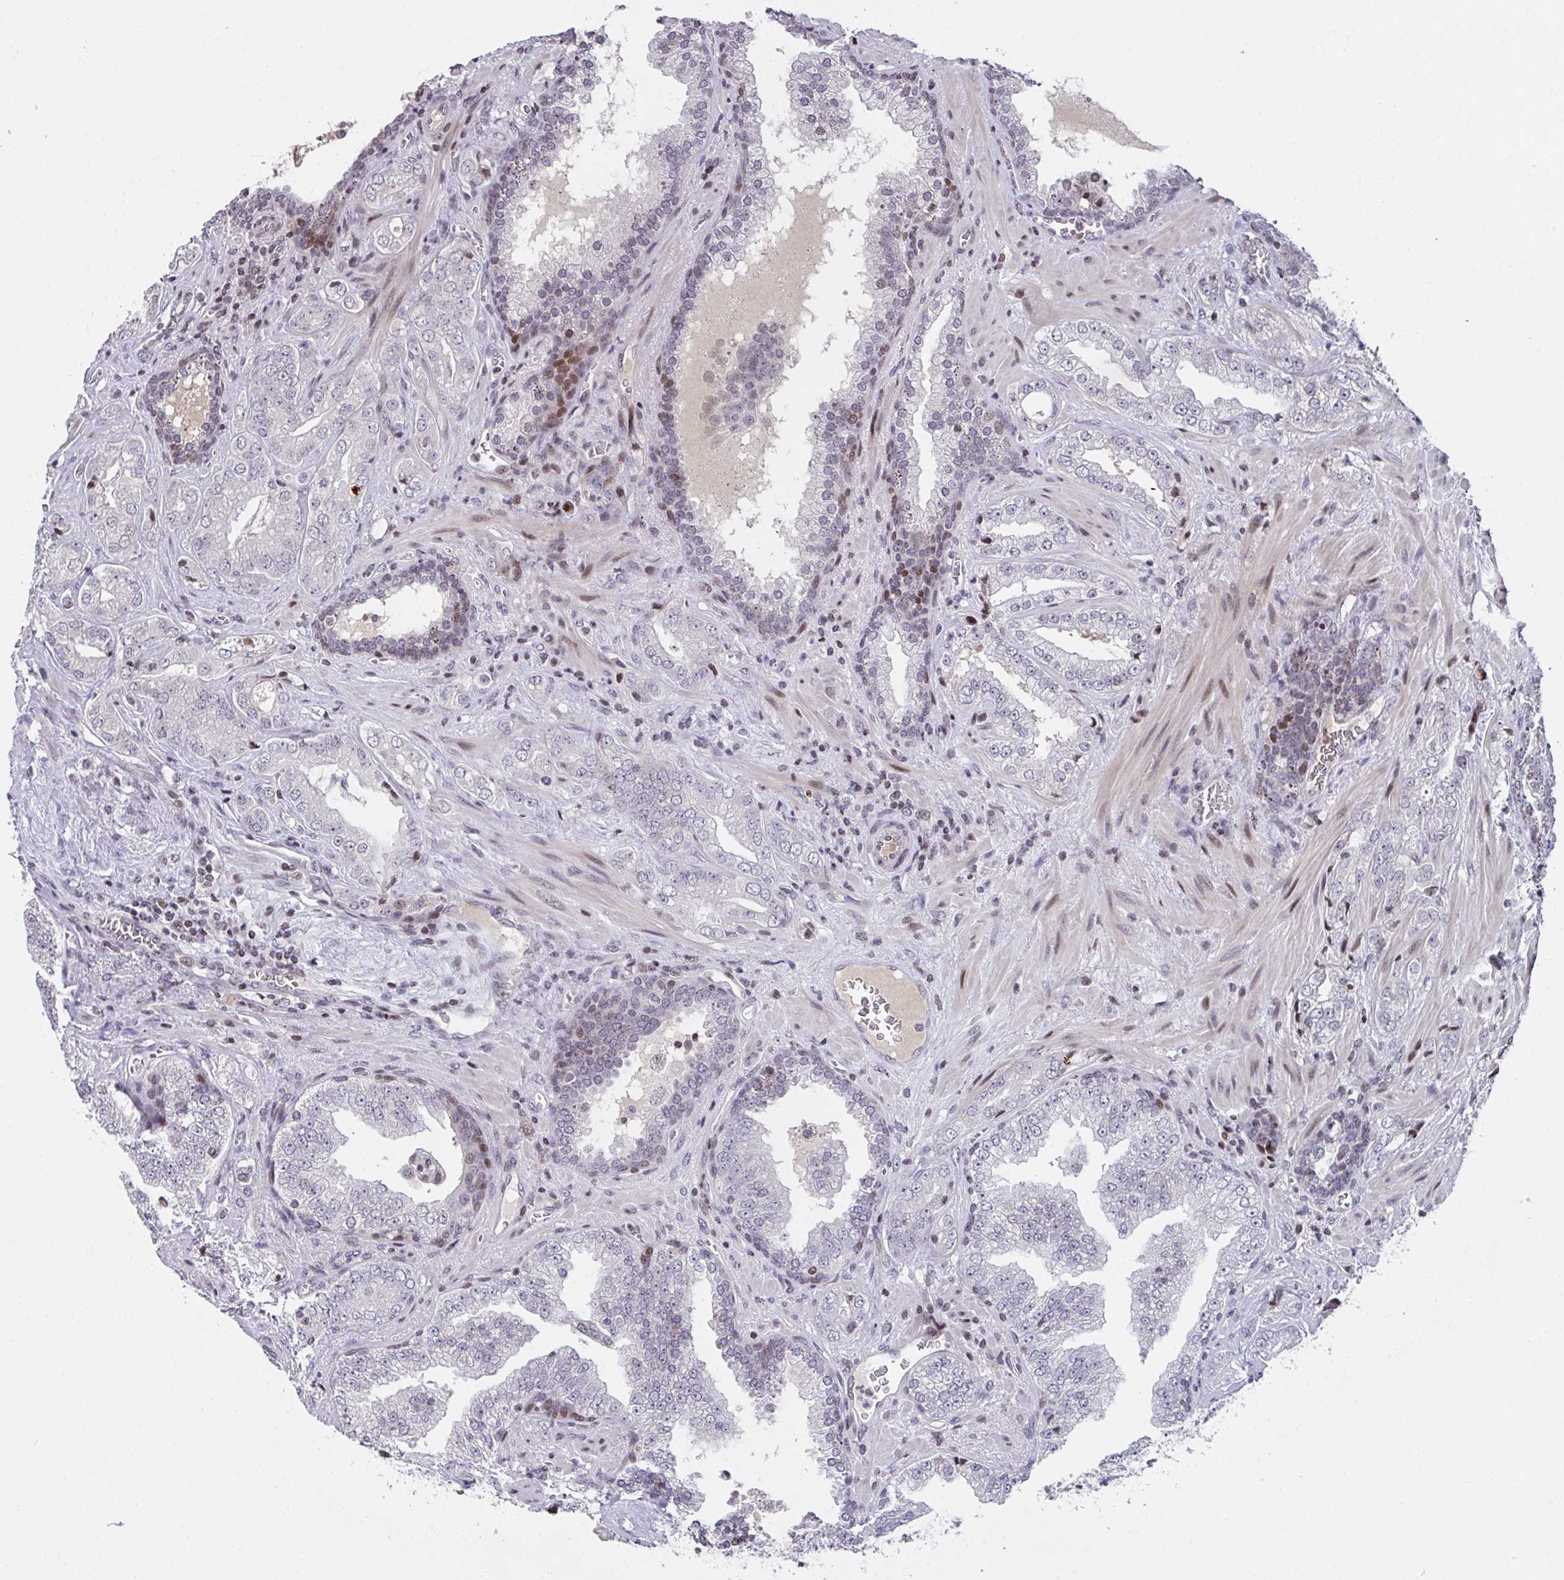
{"staining": {"intensity": "negative", "quantity": "none", "location": "none"}, "tissue": "prostate cancer", "cell_type": "Tumor cells", "image_type": "cancer", "snomed": [{"axis": "morphology", "description": "Adenocarcinoma, High grade"}, {"axis": "topography", "description": "Prostate"}], "caption": "Immunohistochemical staining of high-grade adenocarcinoma (prostate) displays no significant staining in tumor cells.", "gene": "PCDHB8", "patient": {"sex": "male", "age": 67}}